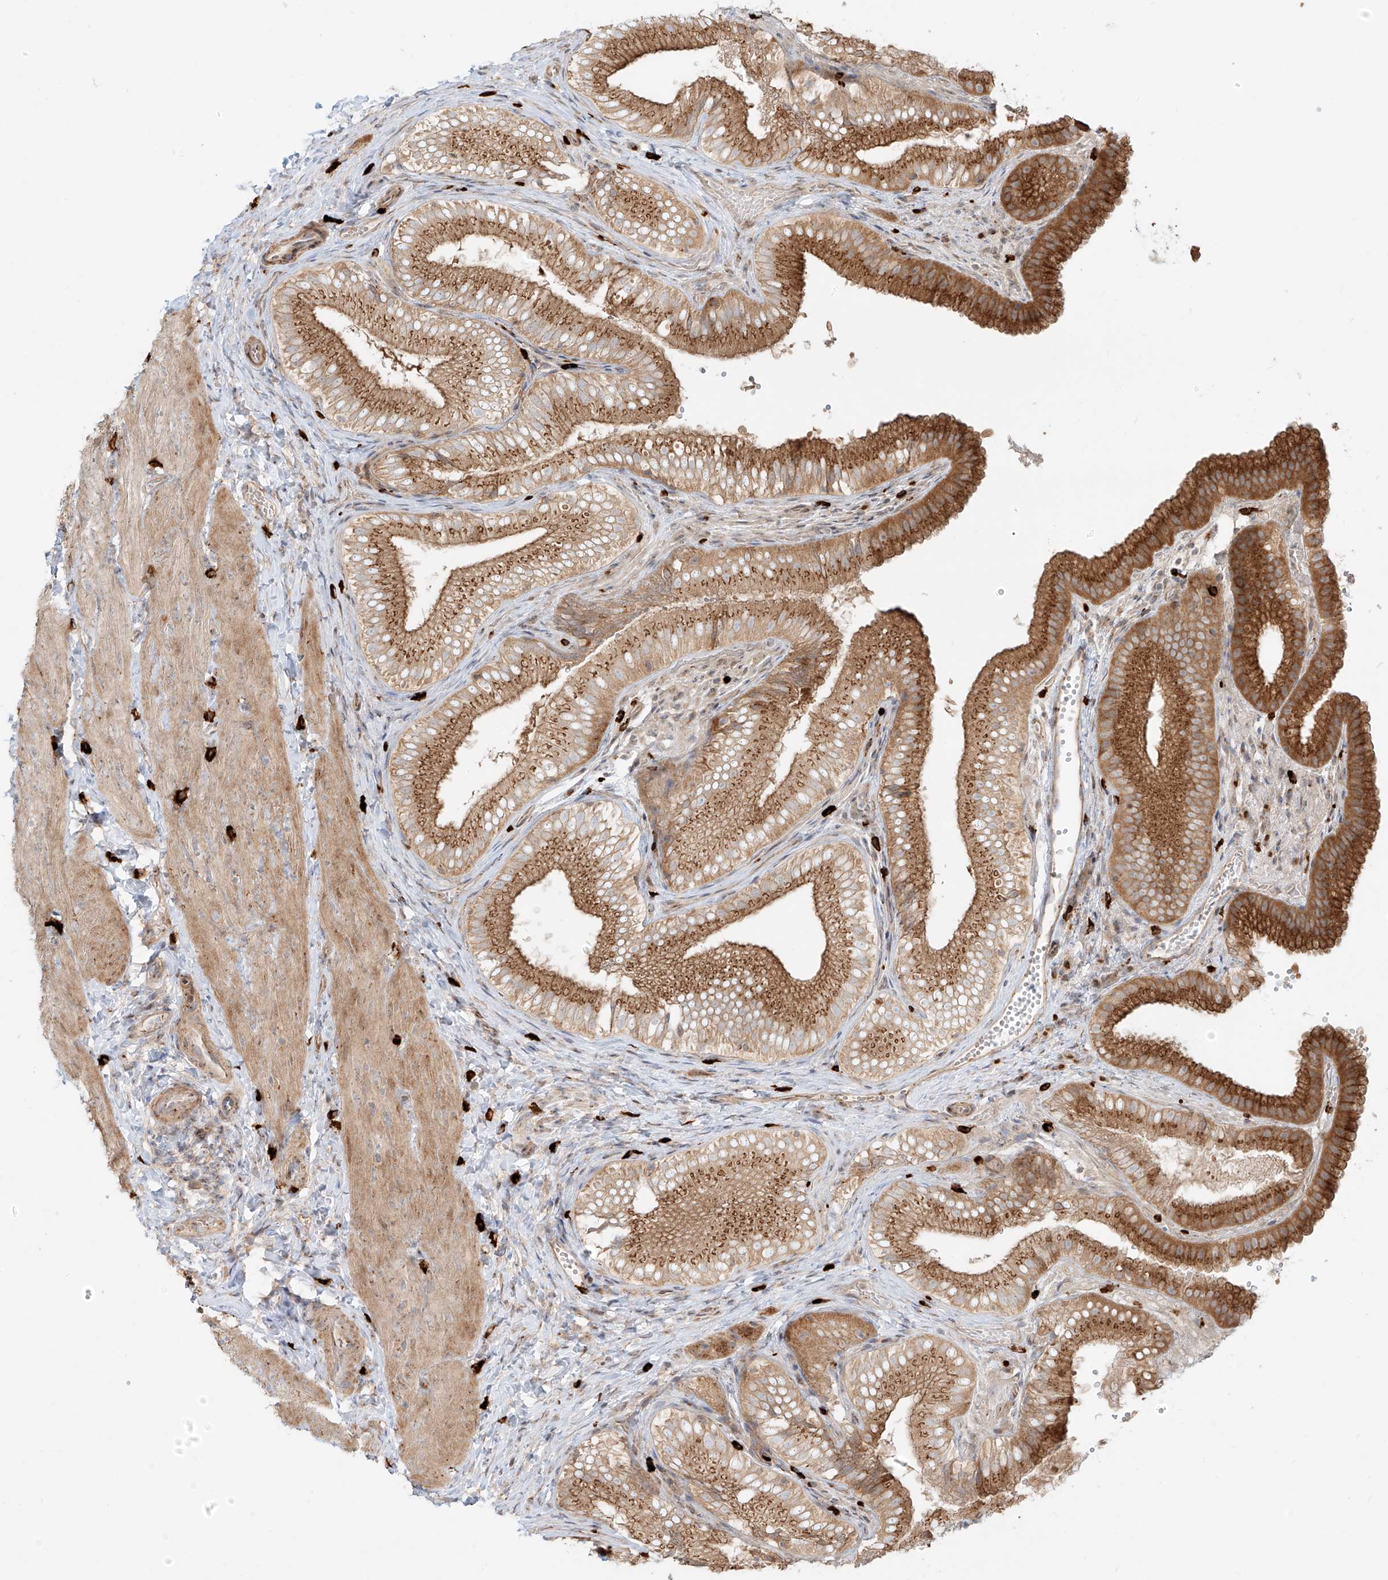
{"staining": {"intensity": "strong", "quantity": ">75%", "location": "cytoplasmic/membranous"}, "tissue": "gallbladder", "cell_type": "Glandular cells", "image_type": "normal", "snomed": [{"axis": "morphology", "description": "Normal tissue, NOS"}, {"axis": "topography", "description": "Gallbladder"}], "caption": "Protein staining by immunohistochemistry (IHC) reveals strong cytoplasmic/membranous staining in approximately >75% of glandular cells in unremarkable gallbladder.", "gene": "ZNF287", "patient": {"sex": "female", "age": 30}}